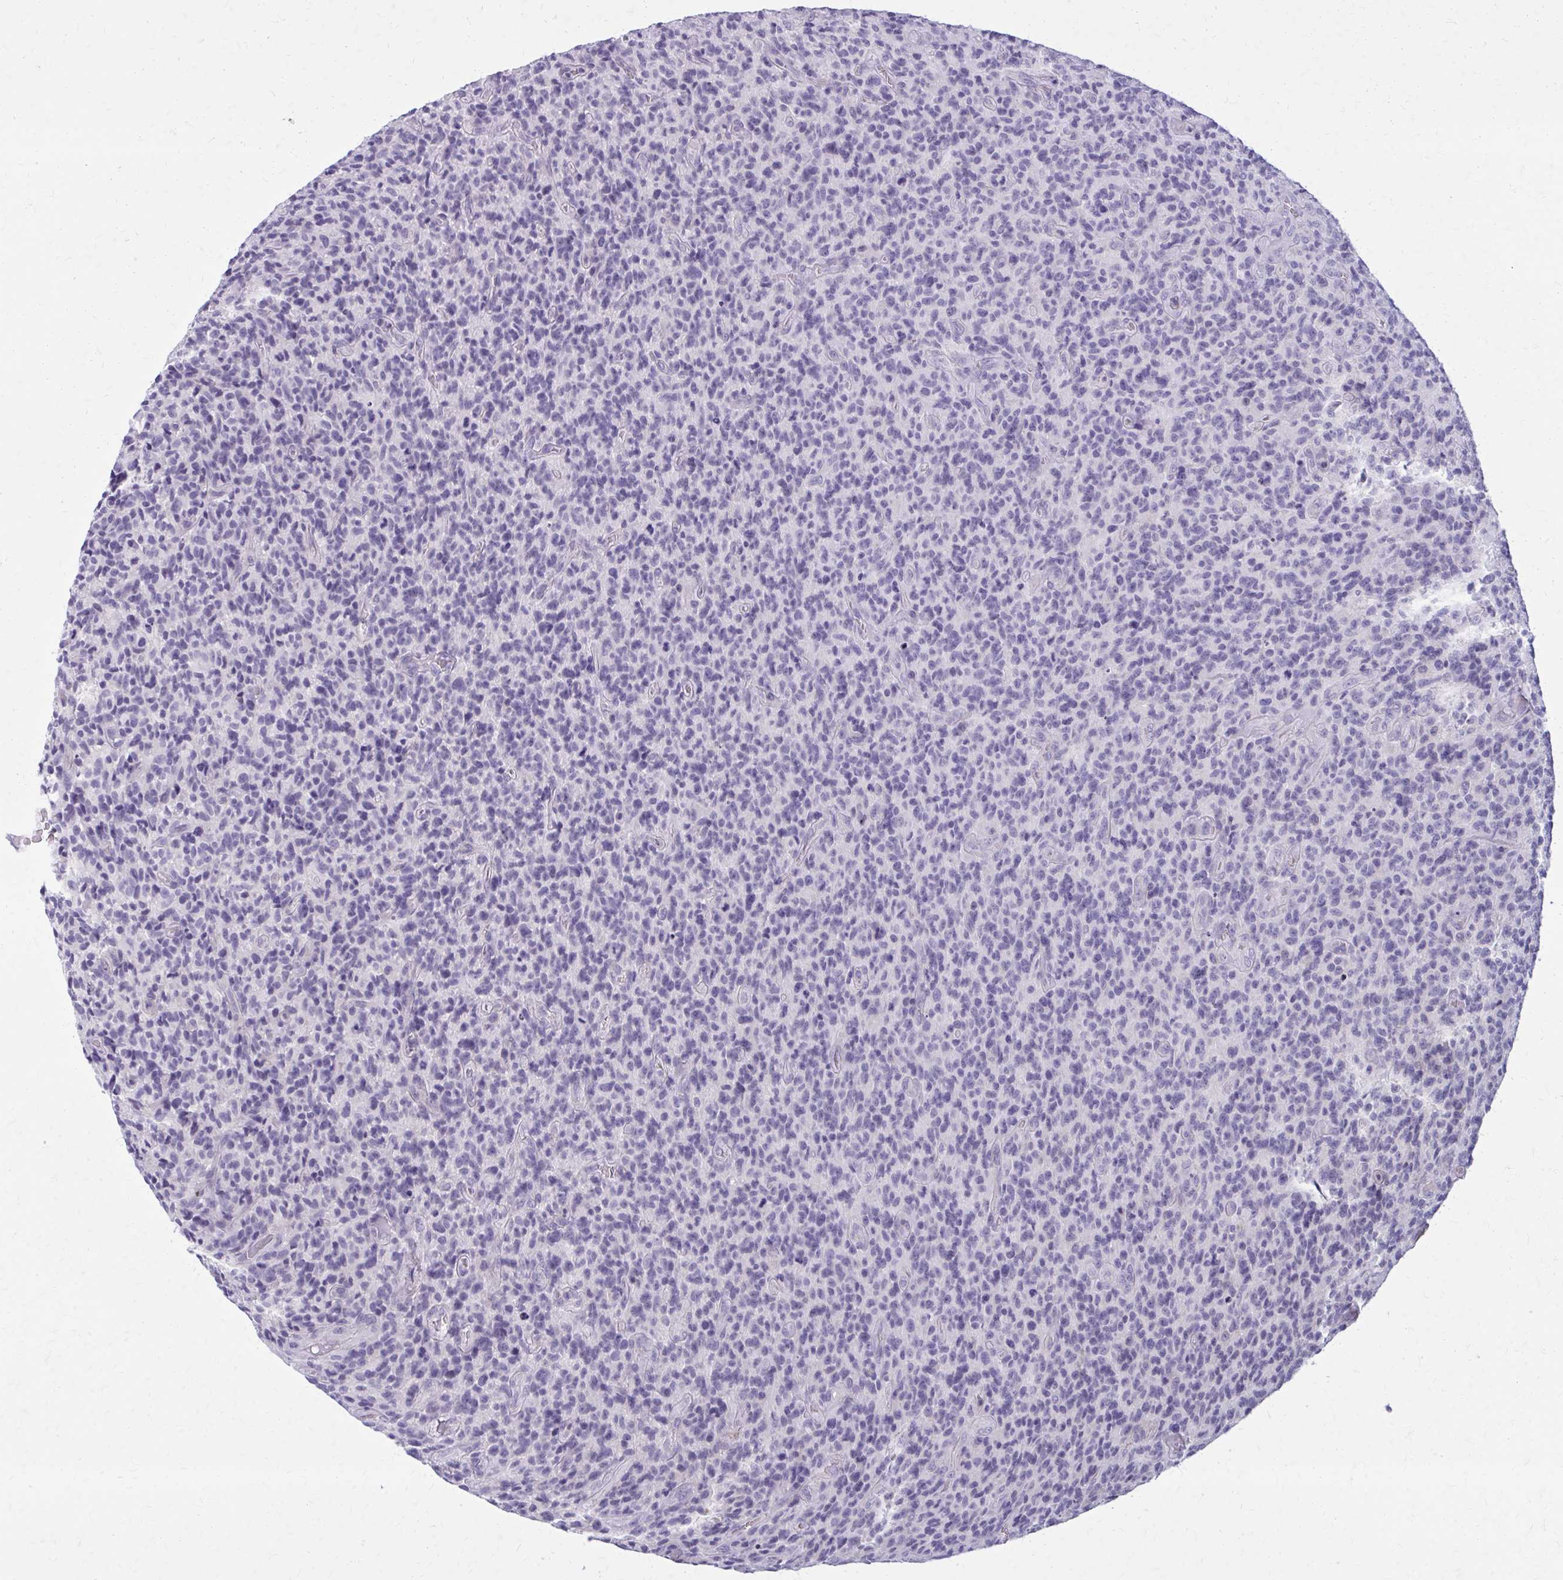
{"staining": {"intensity": "negative", "quantity": "none", "location": "none"}, "tissue": "glioma", "cell_type": "Tumor cells", "image_type": "cancer", "snomed": [{"axis": "morphology", "description": "Glioma, malignant, High grade"}, {"axis": "topography", "description": "Brain"}], "caption": "High-grade glioma (malignant) was stained to show a protein in brown. There is no significant staining in tumor cells.", "gene": "OR4A47", "patient": {"sex": "male", "age": 76}}